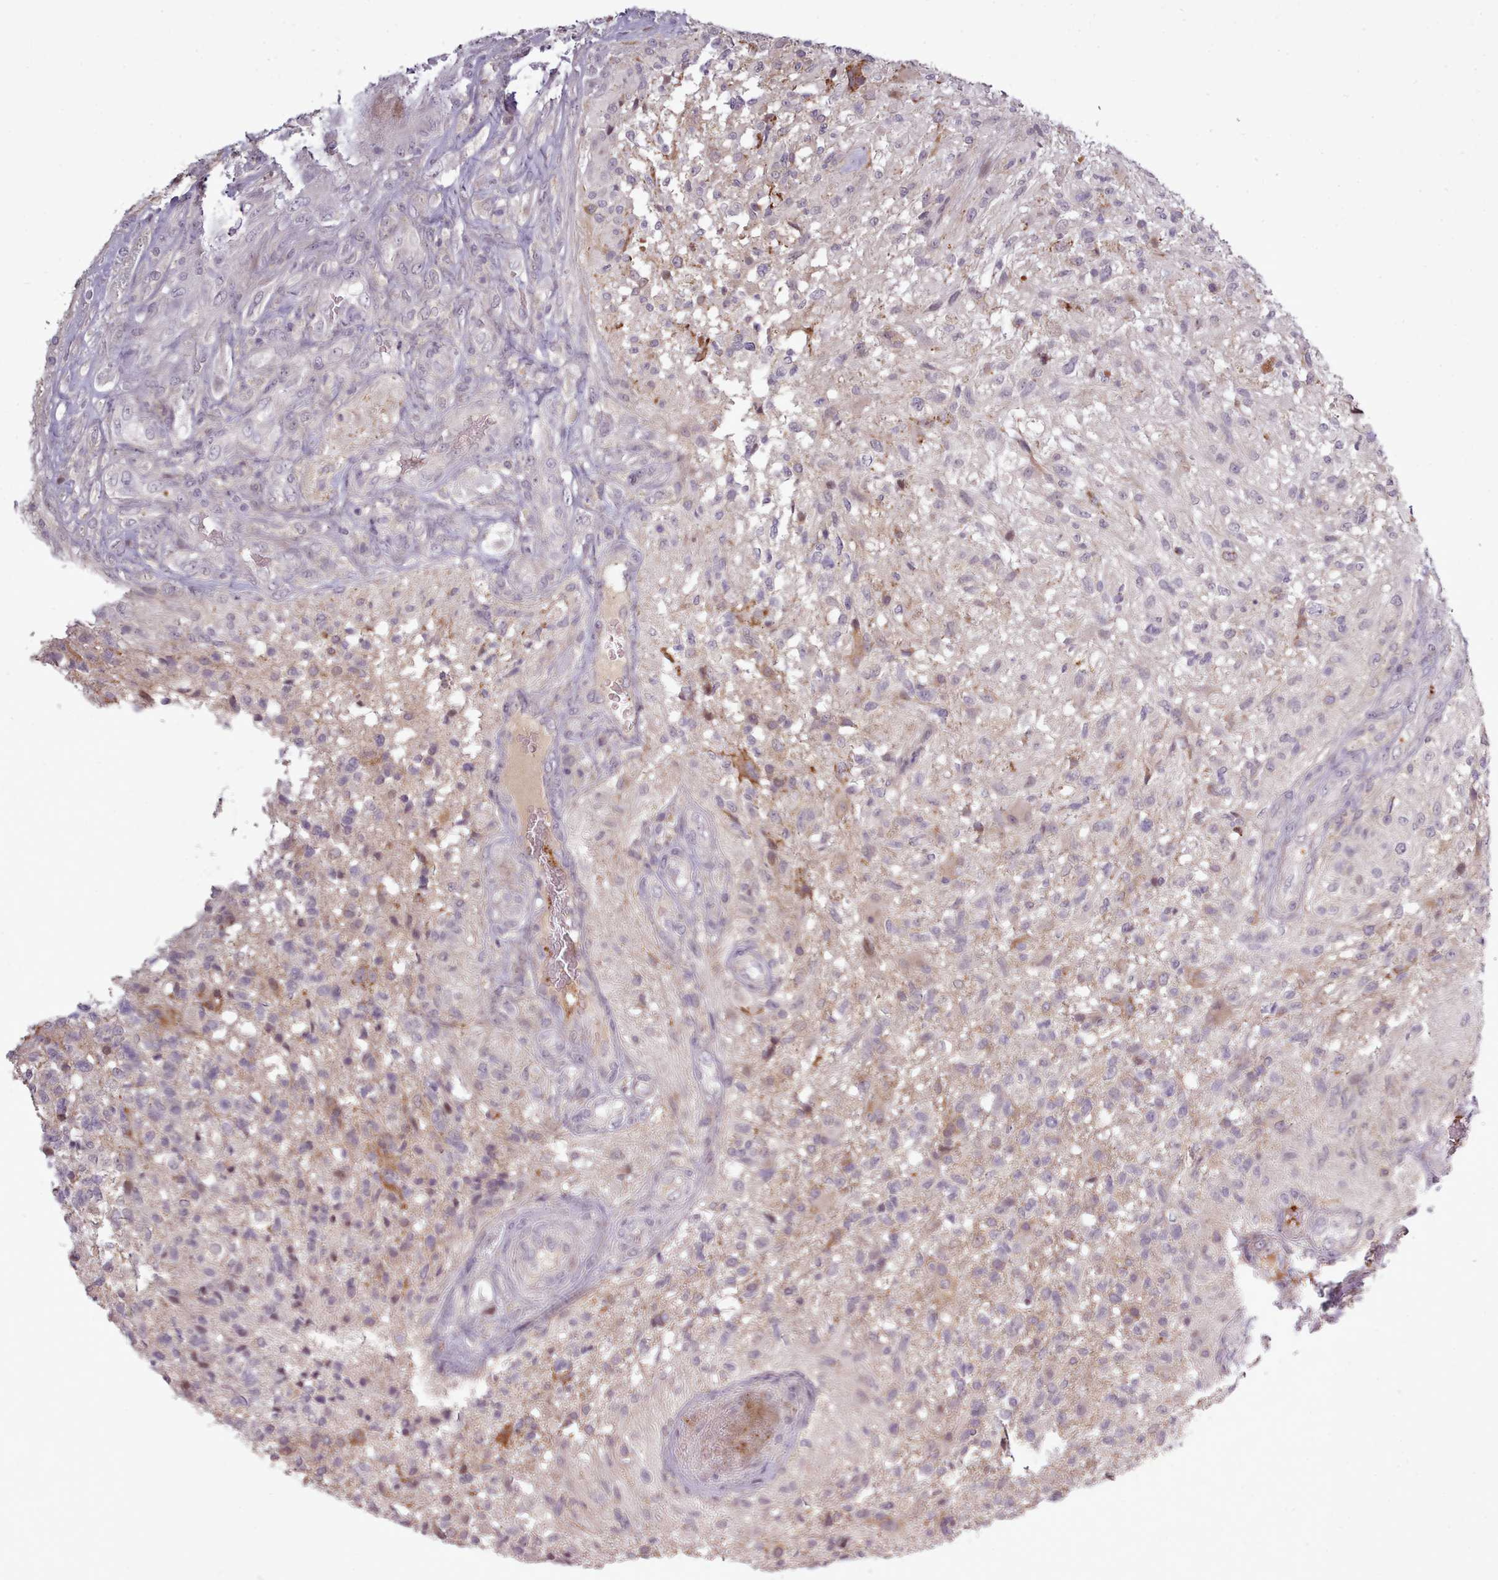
{"staining": {"intensity": "negative", "quantity": "none", "location": "none"}, "tissue": "glioma", "cell_type": "Tumor cells", "image_type": "cancer", "snomed": [{"axis": "morphology", "description": "Glioma, malignant, High grade"}, {"axis": "topography", "description": "Brain"}], "caption": "The image displays no significant expression in tumor cells of malignant glioma (high-grade).", "gene": "LEFTY2", "patient": {"sex": "male", "age": 56}}